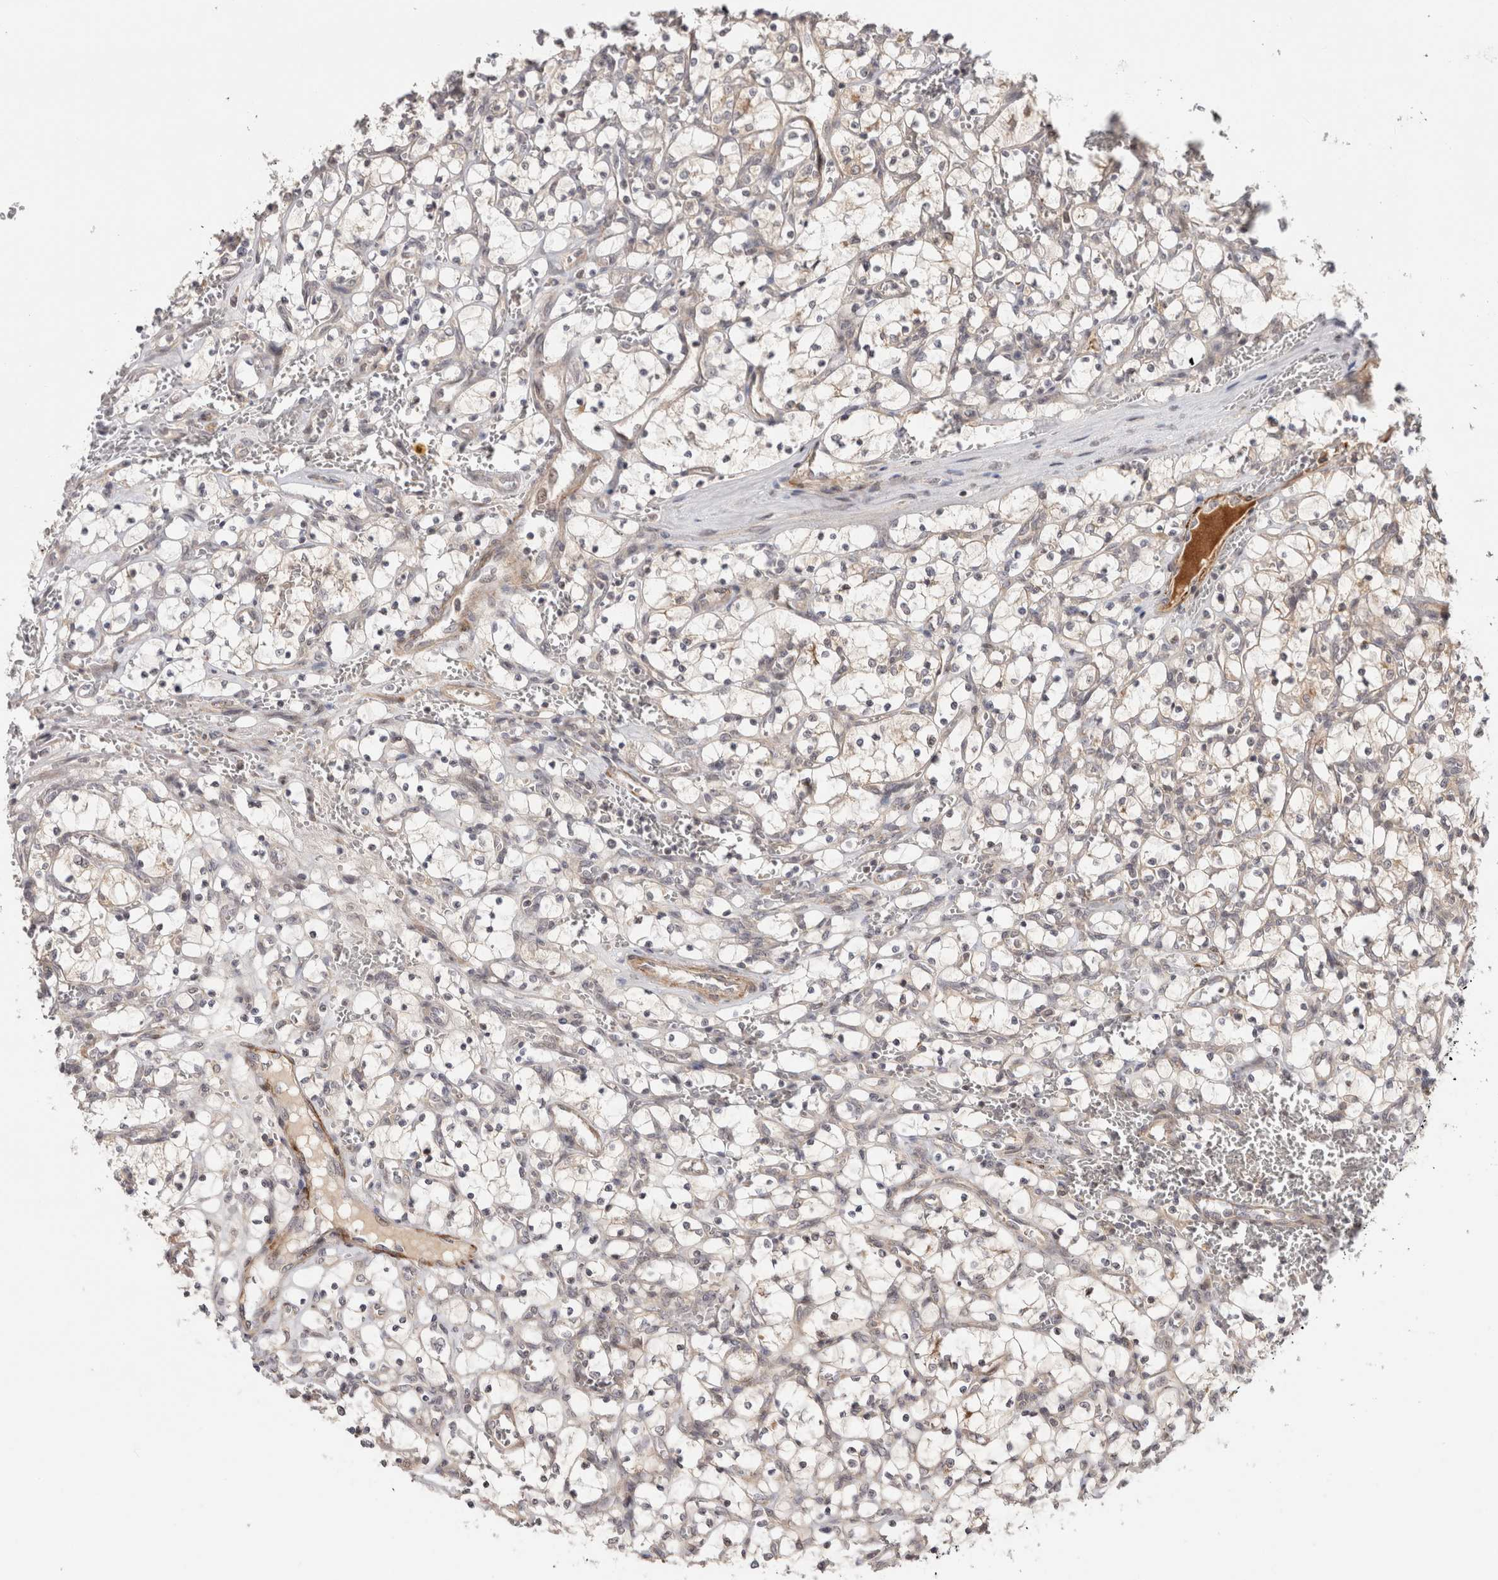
{"staining": {"intensity": "weak", "quantity": "<25%", "location": "cytoplasmic/membranous"}, "tissue": "renal cancer", "cell_type": "Tumor cells", "image_type": "cancer", "snomed": [{"axis": "morphology", "description": "Adenocarcinoma, NOS"}, {"axis": "topography", "description": "Kidney"}], "caption": "Immunohistochemistry (IHC) of human renal cancer (adenocarcinoma) shows no expression in tumor cells. (IHC, brightfield microscopy, high magnification).", "gene": "ZNF318", "patient": {"sex": "female", "age": 69}}